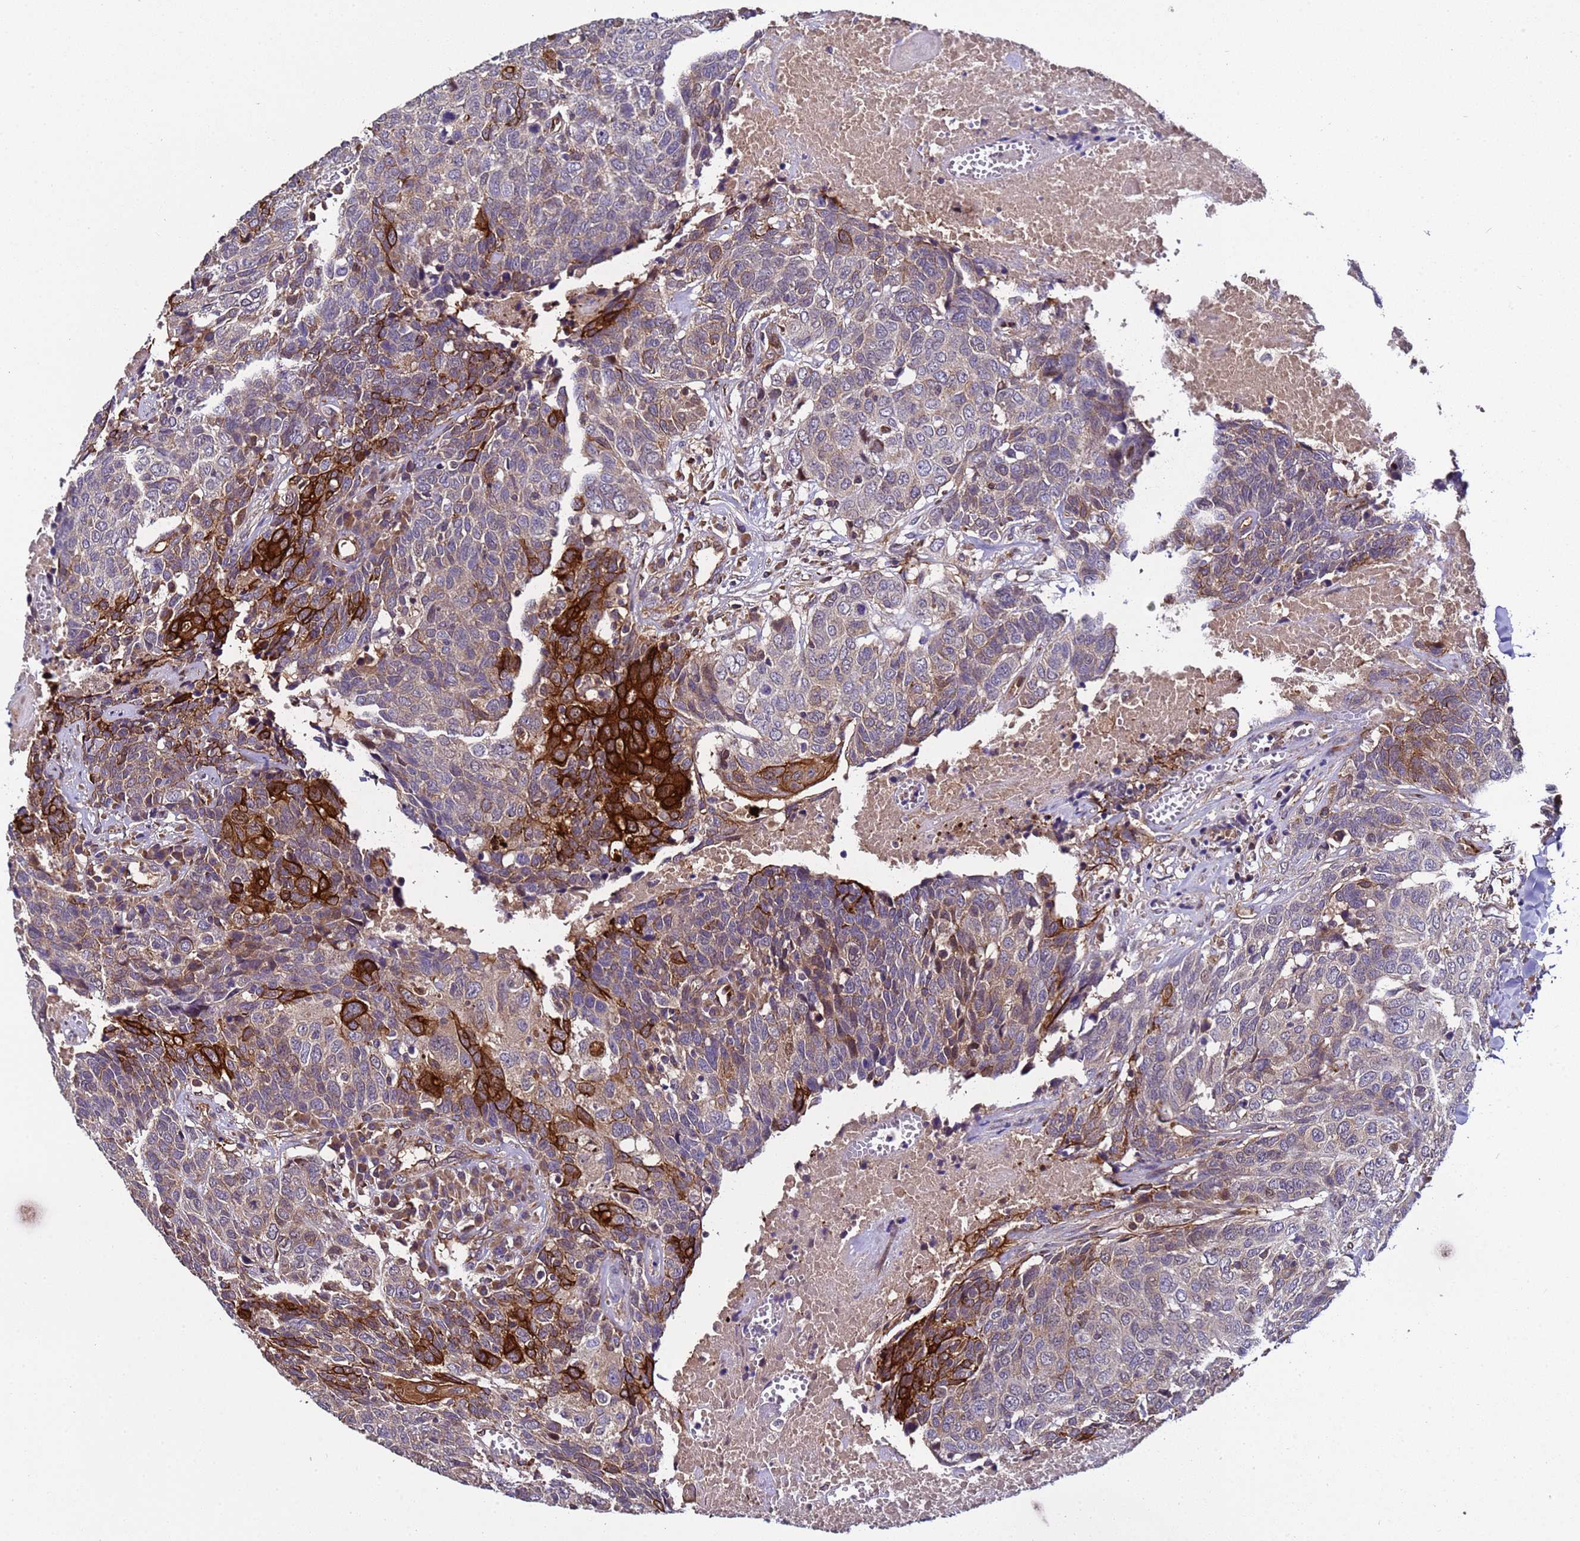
{"staining": {"intensity": "strong", "quantity": "<25%", "location": "cytoplasmic/membranous"}, "tissue": "head and neck cancer", "cell_type": "Tumor cells", "image_type": "cancer", "snomed": [{"axis": "morphology", "description": "Squamous cell carcinoma, NOS"}, {"axis": "topography", "description": "Head-Neck"}], "caption": "The immunohistochemical stain labels strong cytoplasmic/membranous staining in tumor cells of head and neck cancer tissue.", "gene": "MOCS1", "patient": {"sex": "male", "age": 66}}